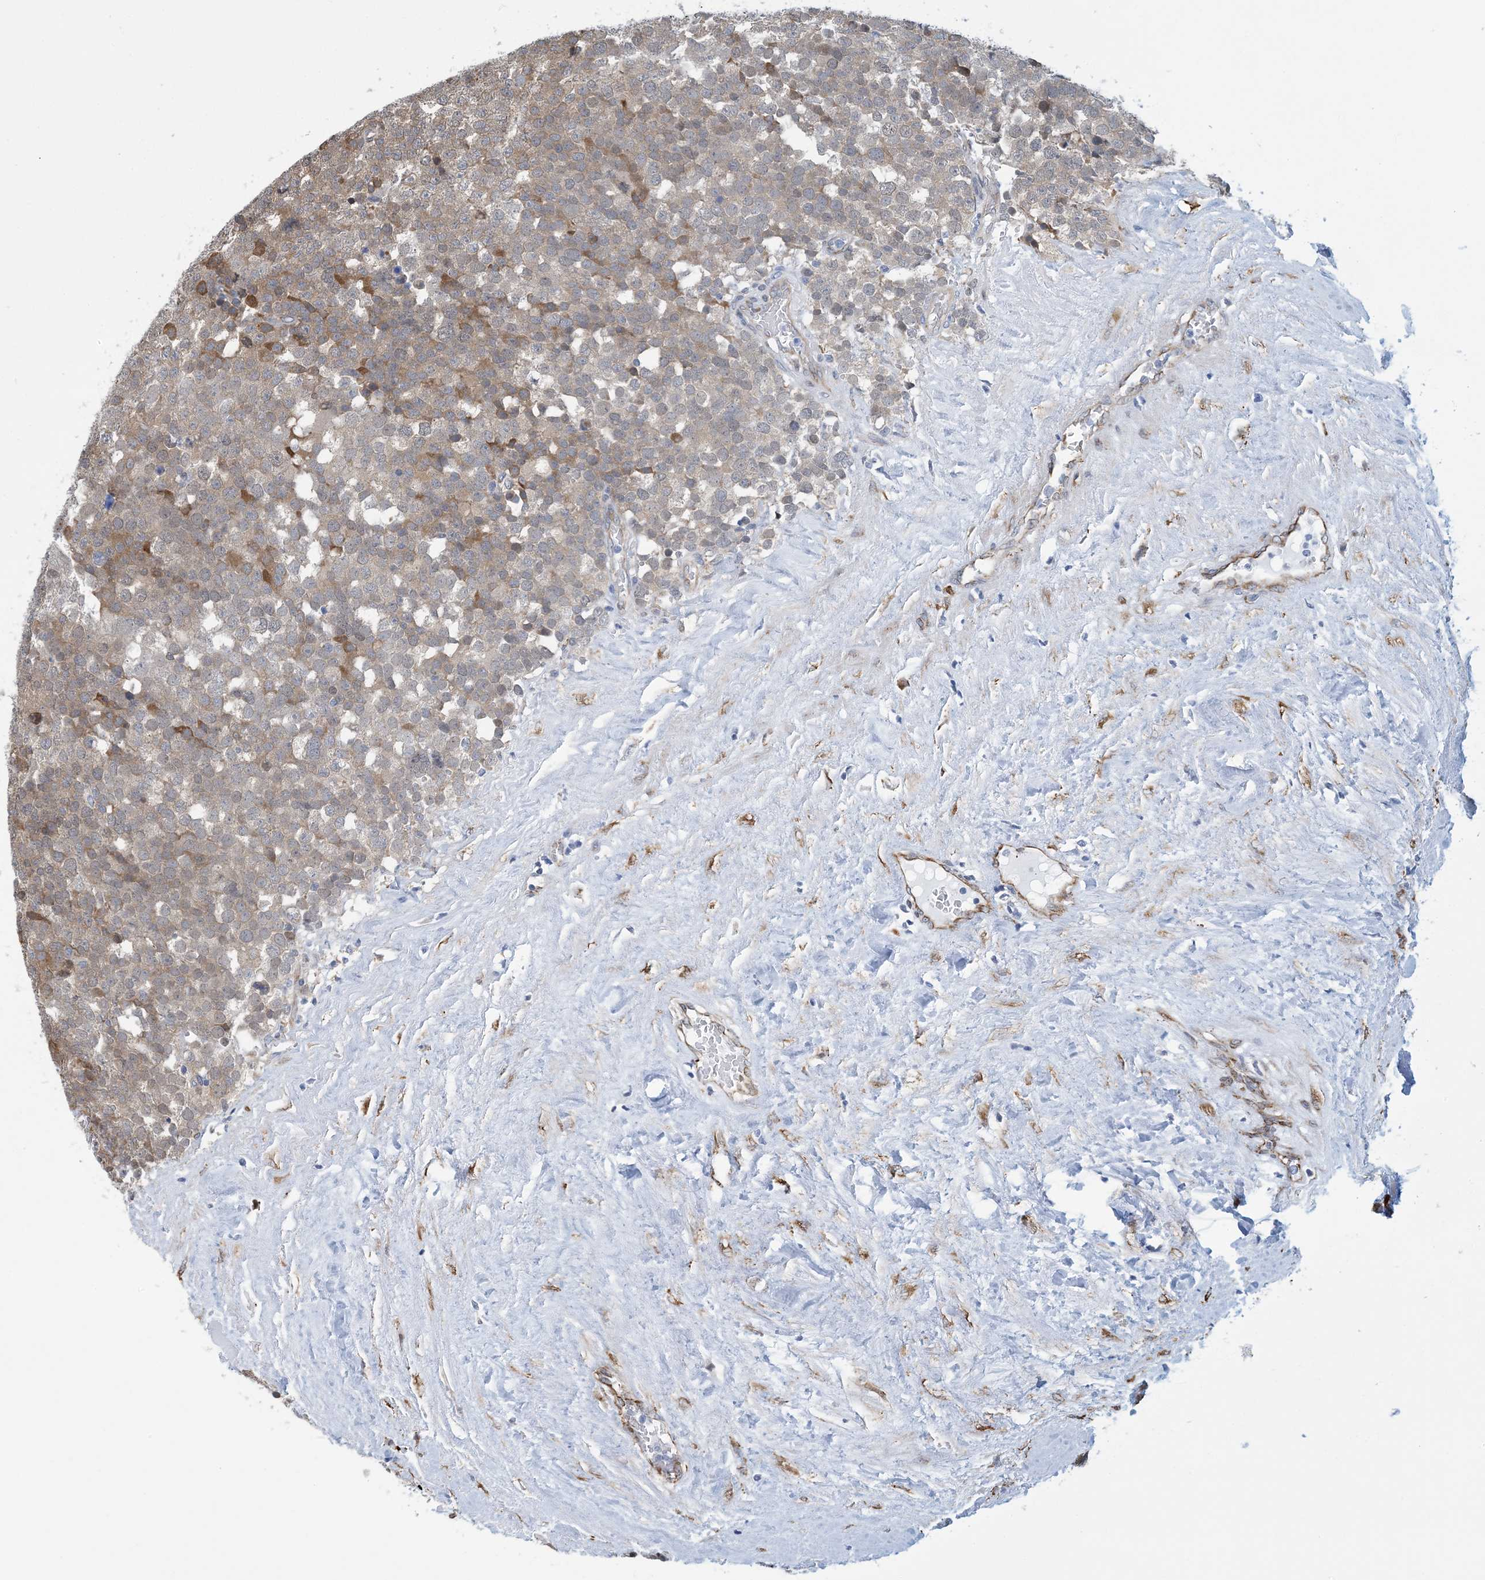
{"staining": {"intensity": "moderate", "quantity": "25%-75%", "location": "cytoplasmic/membranous"}, "tissue": "testis cancer", "cell_type": "Tumor cells", "image_type": "cancer", "snomed": [{"axis": "morphology", "description": "Seminoma, NOS"}, {"axis": "topography", "description": "Testis"}], "caption": "Immunohistochemistry (IHC) (DAB) staining of human testis cancer (seminoma) exhibits moderate cytoplasmic/membranous protein positivity in about 25%-75% of tumor cells. (Stains: DAB in brown, nuclei in blue, Microscopy: brightfield microscopy at high magnification).", "gene": "CCDC14", "patient": {"sex": "male", "age": 71}}